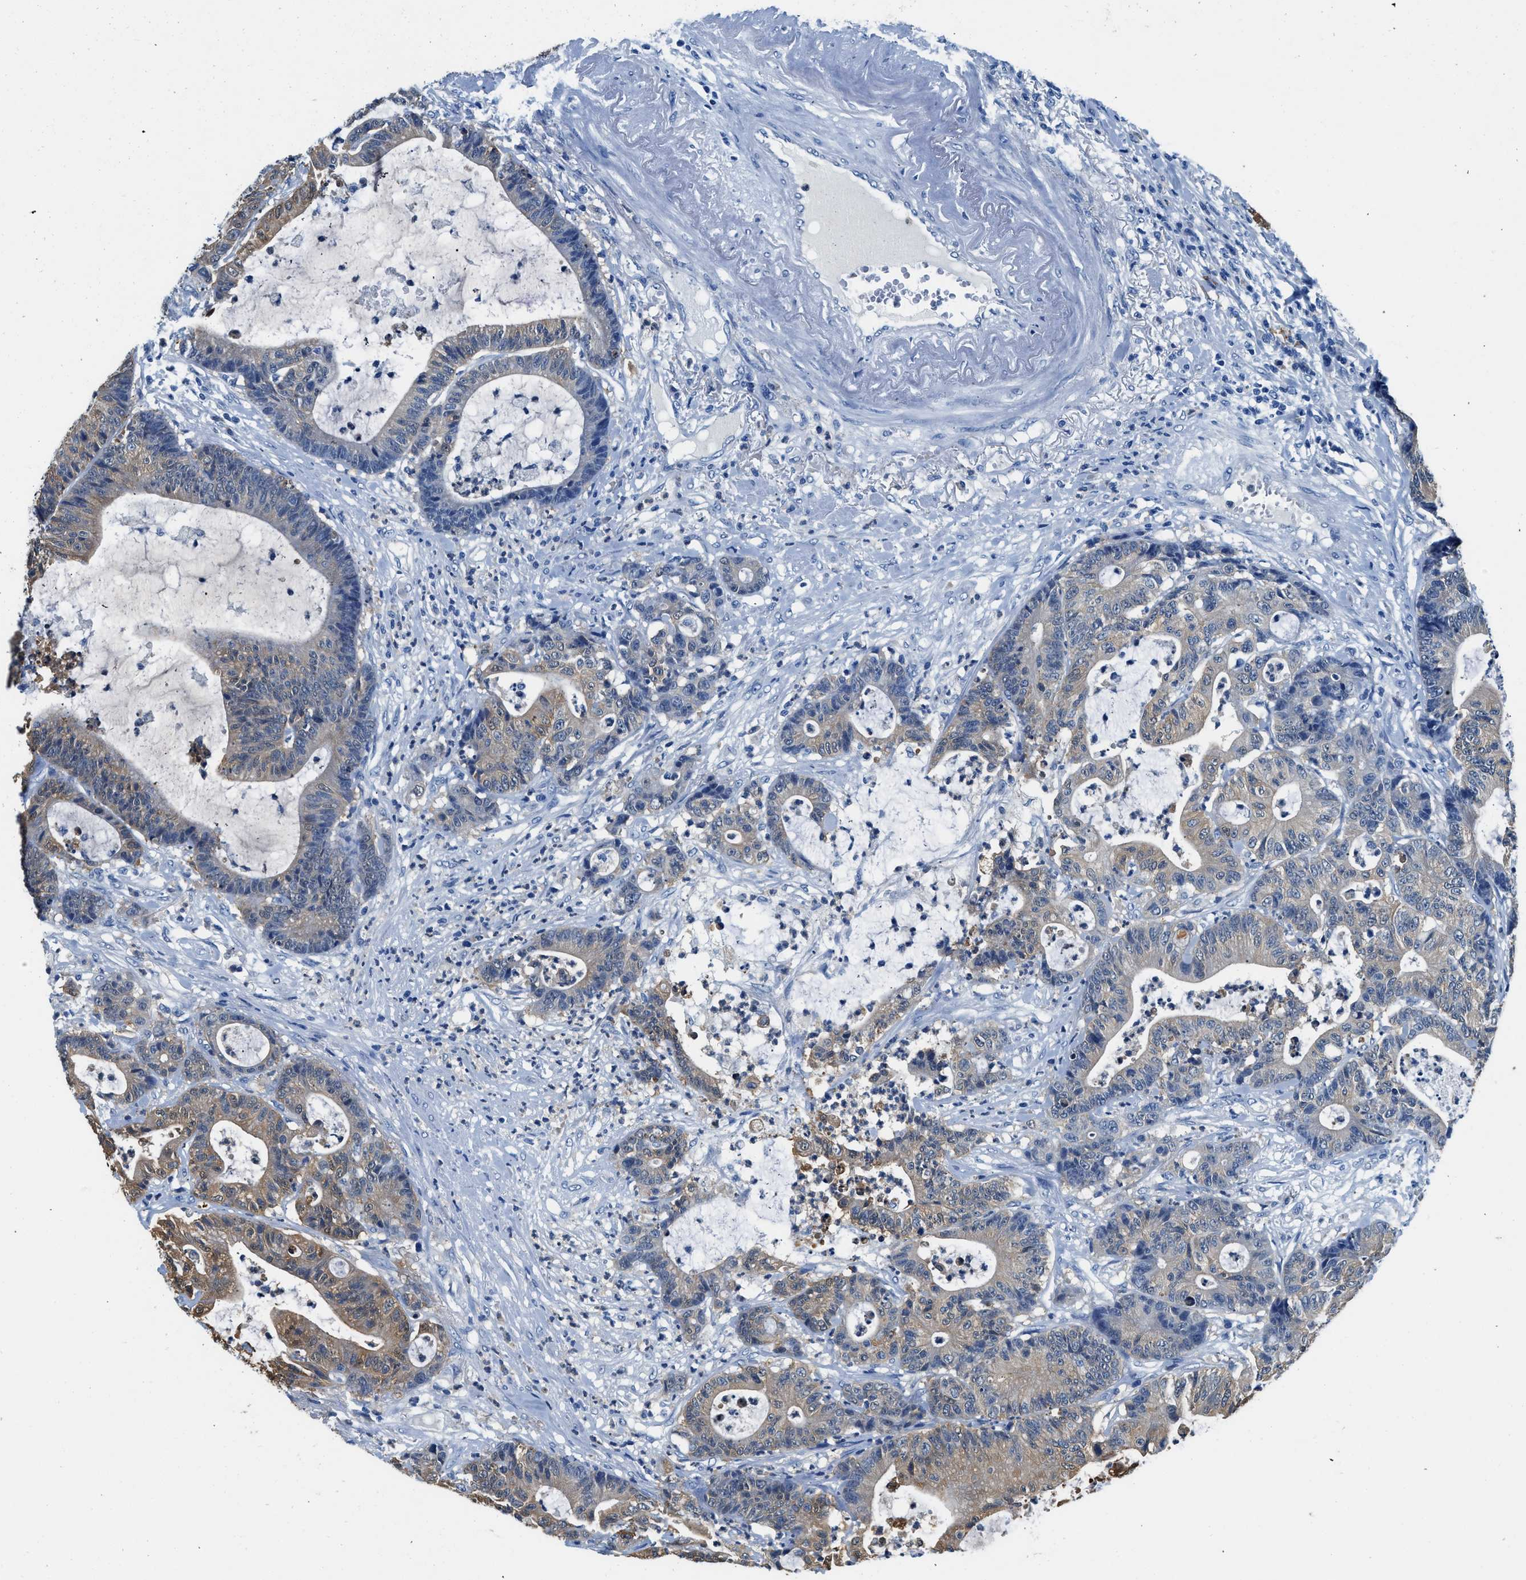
{"staining": {"intensity": "moderate", "quantity": "<25%", "location": "cytoplasmic/membranous"}, "tissue": "colorectal cancer", "cell_type": "Tumor cells", "image_type": "cancer", "snomed": [{"axis": "morphology", "description": "Adenocarcinoma, NOS"}, {"axis": "topography", "description": "Colon"}], "caption": "Human colorectal adenocarcinoma stained with a protein marker displays moderate staining in tumor cells.", "gene": "FADS6", "patient": {"sex": "female", "age": 84}}